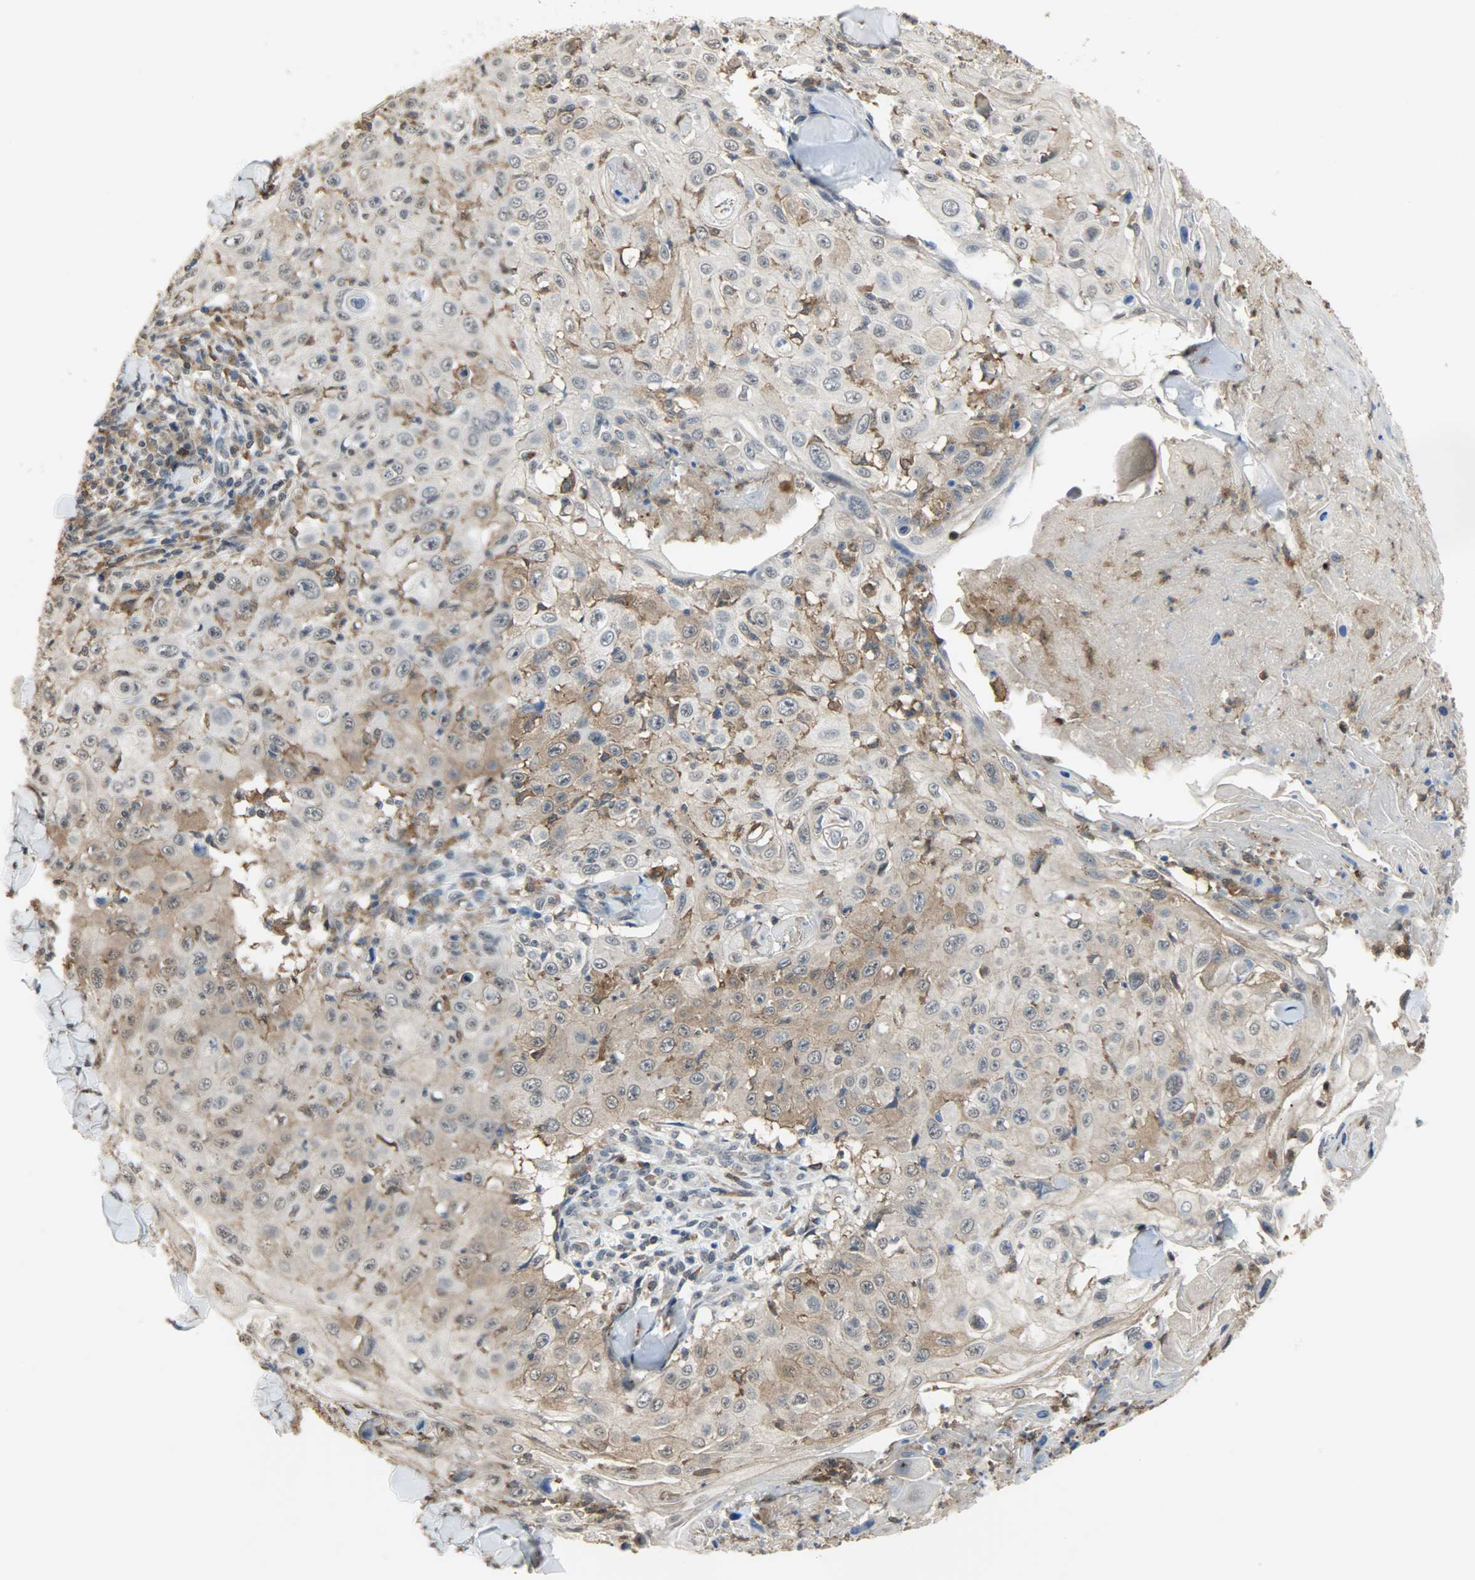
{"staining": {"intensity": "weak", "quantity": "25%-75%", "location": "cytoplasmic/membranous"}, "tissue": "skin cancer", "cell_type": "Tumor cells", "image_type": "cancer", "snomed": [{"axis": "morphology", "description": "Squamous cell carcinoma, NOS"}, {"axis": "topography", "description": "Skin"}], "caption": "Skin cancer (squamous cell carcinoma) was stained to show a protein in brown. There is low levels of weak cytoplasmic/membranous positivity in about 25%-75% of tumor cells. (Stains: DAB in brown, nuclei in blue, Microscopy: brightfield microscopy at high magnification).", "gene": "SKAP2", "patient": {"sex": "male", "age": 86}}